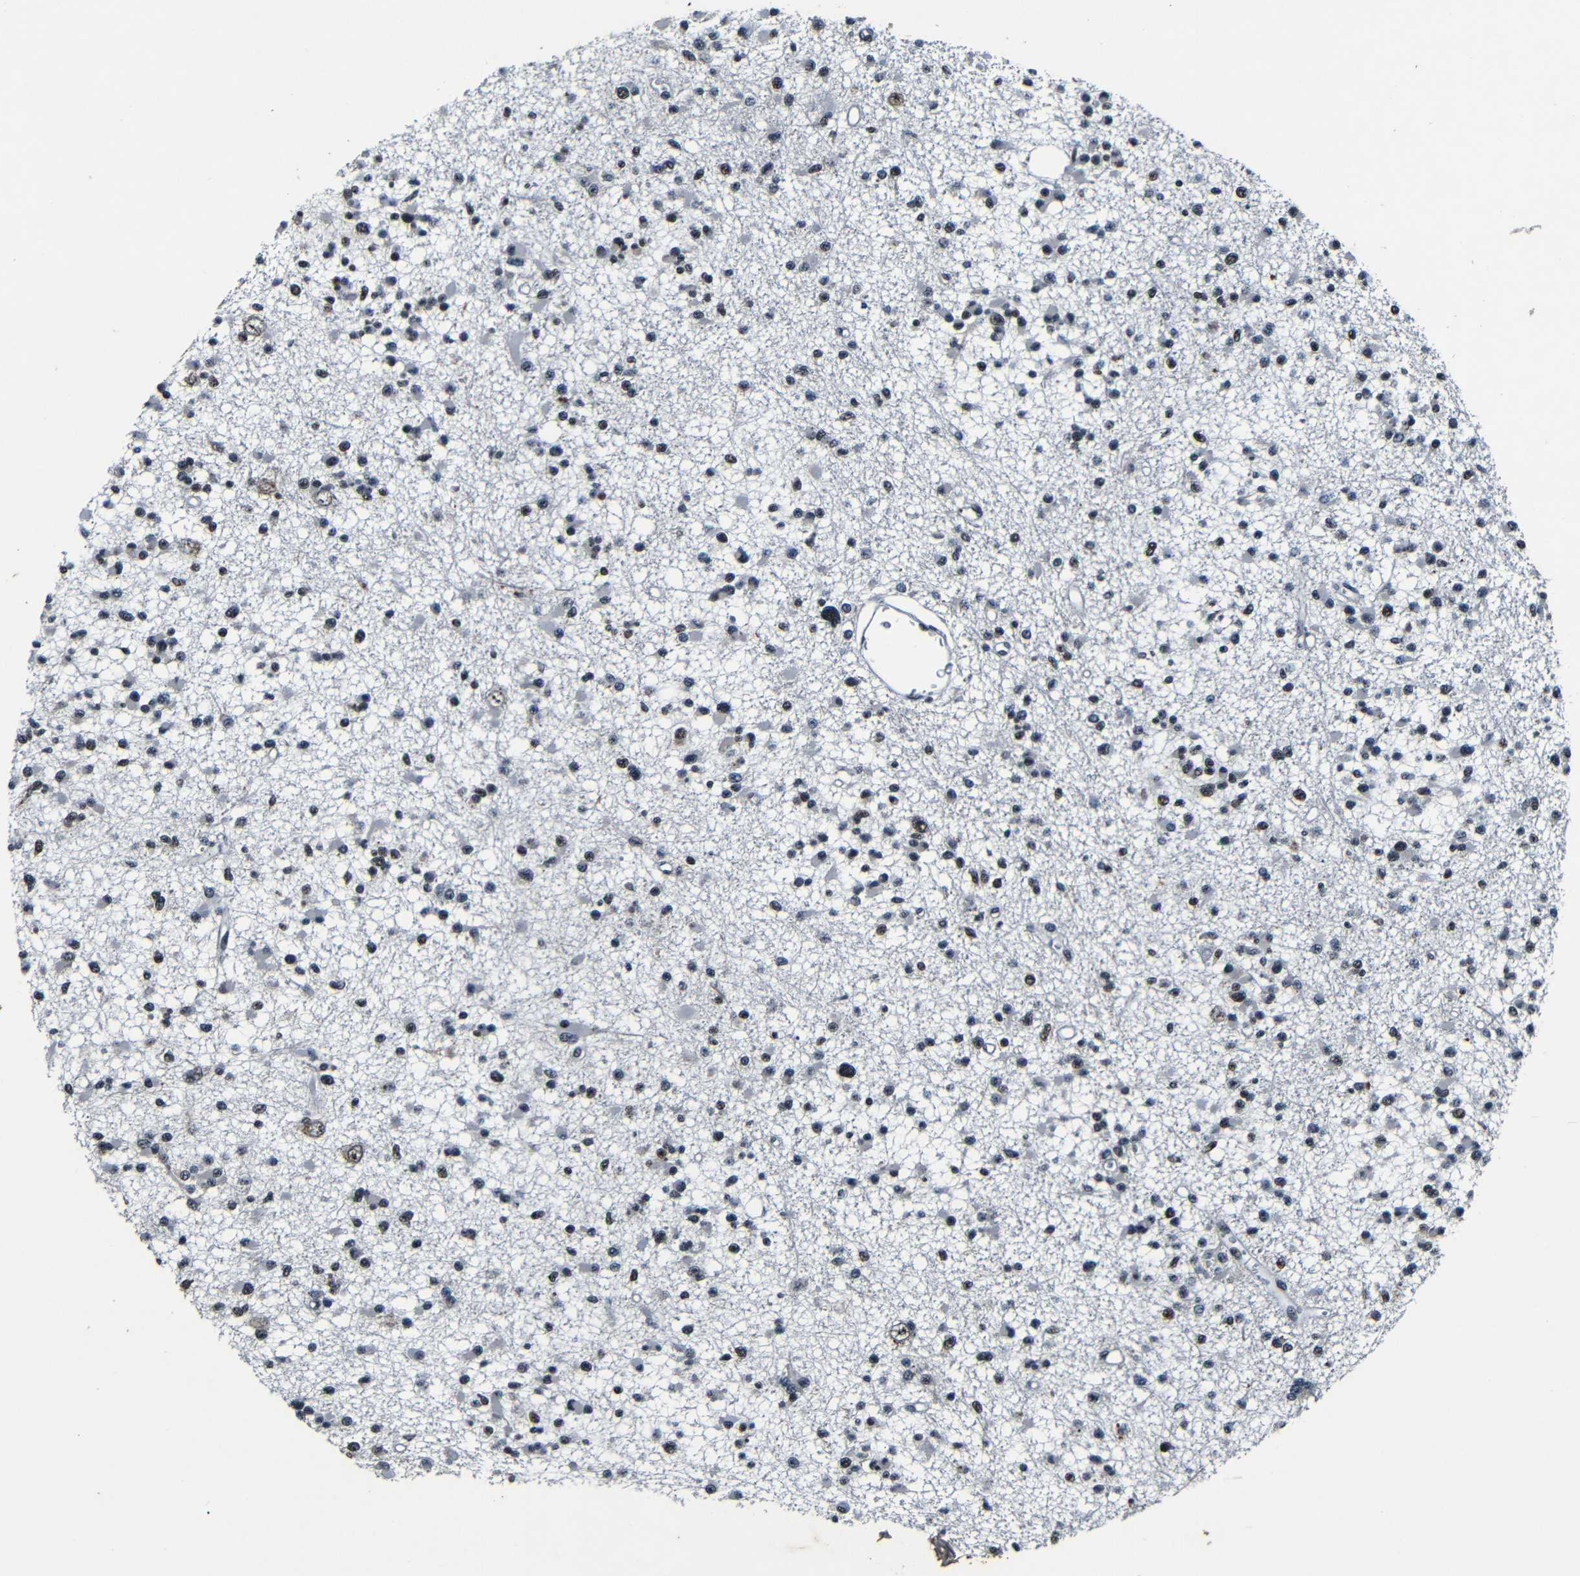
{"staining": {"intensity": "moderate", "quantity": "<25%", "location": "nuclear"}, "tissue": "glioma", "cell_type": "Tumor cells", "image_type": "cancer", "snomed": [{"axis": "morphology", "description": "Glioma, malignant, Low grade"}, {"axis": "topography", "description": "Brain"}], "caption": "Immunohistochemistry micrograph of neoplastic tissue: glioma stained using IHC reveals low levels of moderate protein expression localized specifically in the nuclear of tumor cells, appearing as a nuclear brown color.", "gene": "FOXD4", "patient": {"sex": "female", "age": 22}}